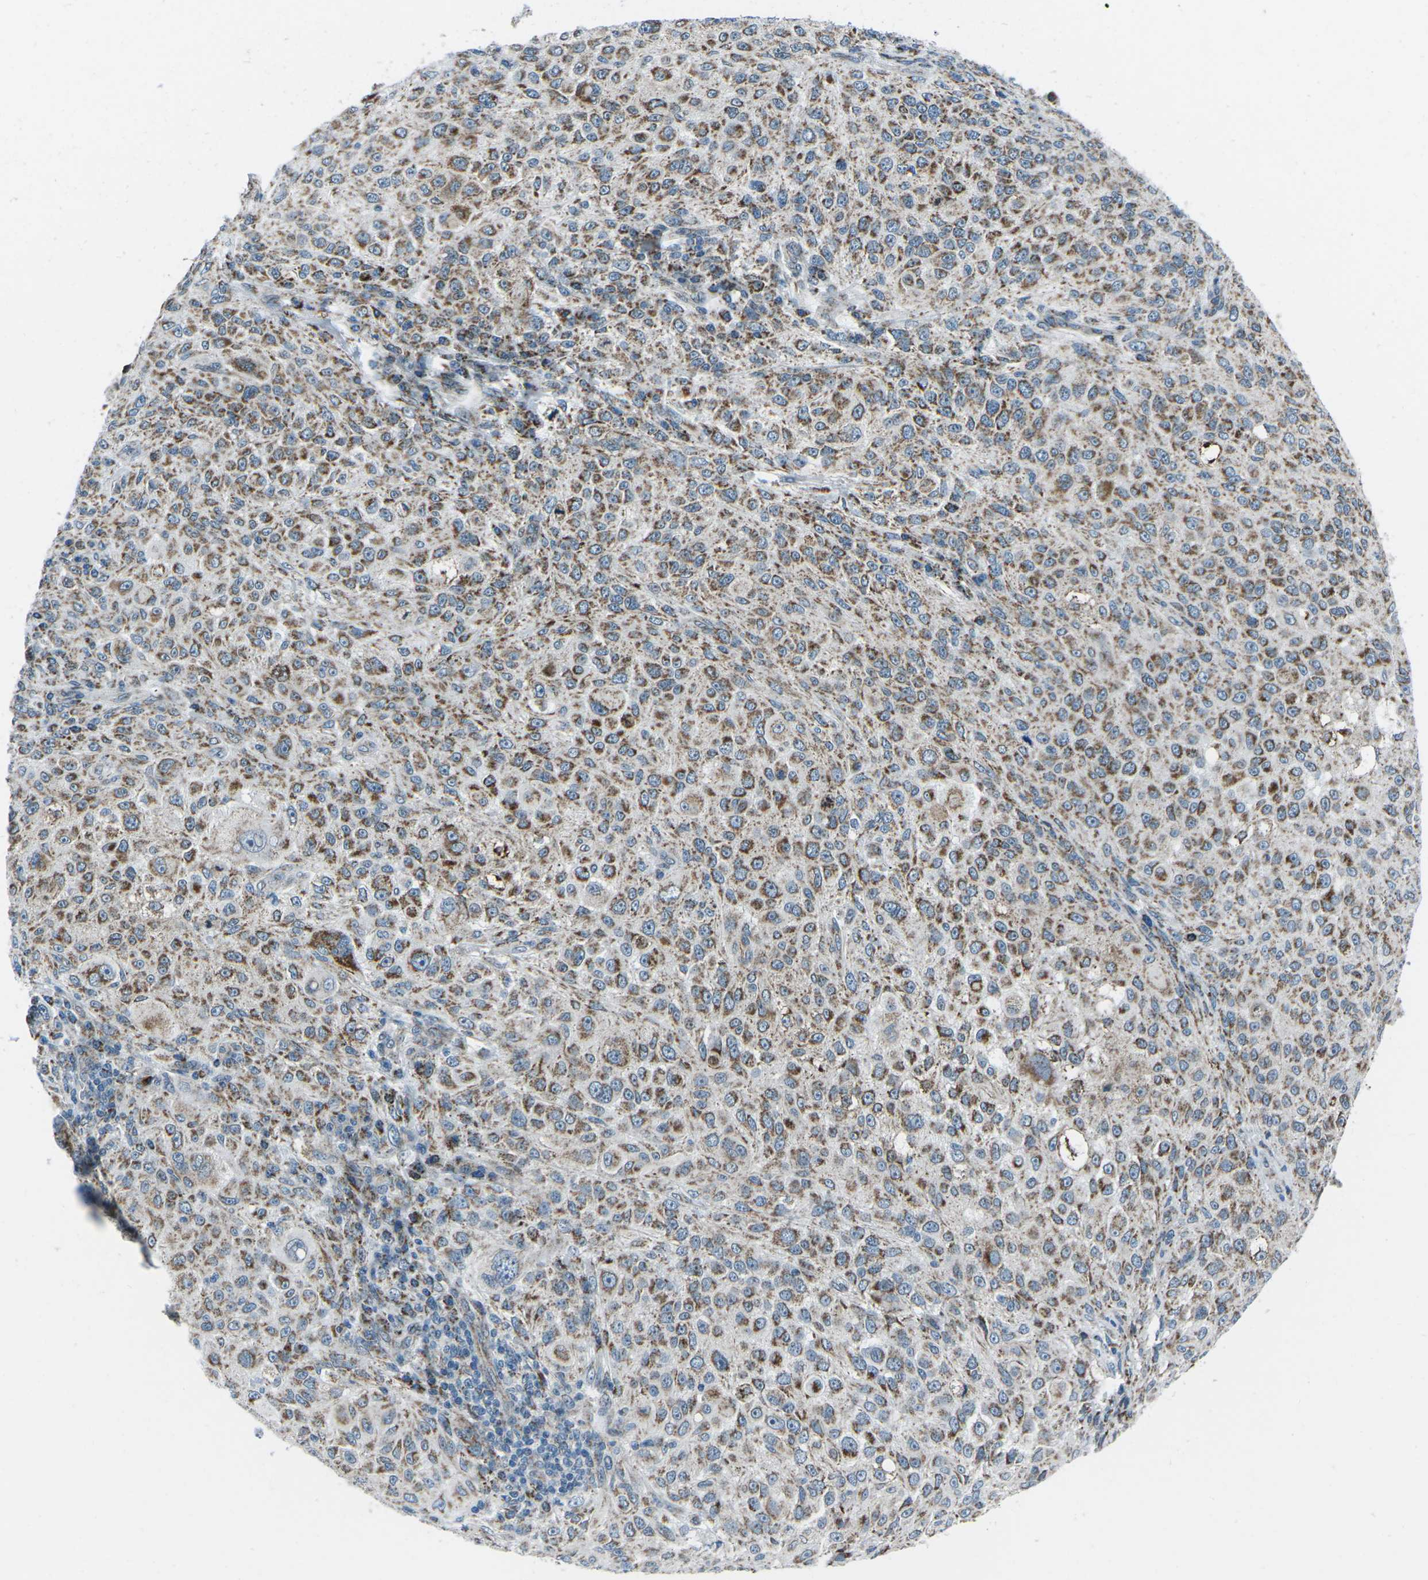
{"staining": {"intensity": "moderate", "quantity": ">75%", "location": "cytoplasmic/membranous"}, "tissue": "melanoma", "cell_type": "Tumor cells", "image_type": "cancer", "snomed": [{"axis": "morphology", "description": "Necrosis, NOS"}, {"axis": "morphology", "description": "Malignant melanoma, NOS"}, {"axis": "topography", "description": "Skin"}], "caption": "Immunohistochemistry (DAB) staining of malignant melanoma shows moderate cytoplasmic/membranous protein expression in approximately >75% of tumor cells. The staining is performed using DAB brown chromogen to label protein expression. The nuclei are counter-stained blue using hematoxylin.", "gene": "RFESD", "patient": {"sex": "female", "age": 87}}